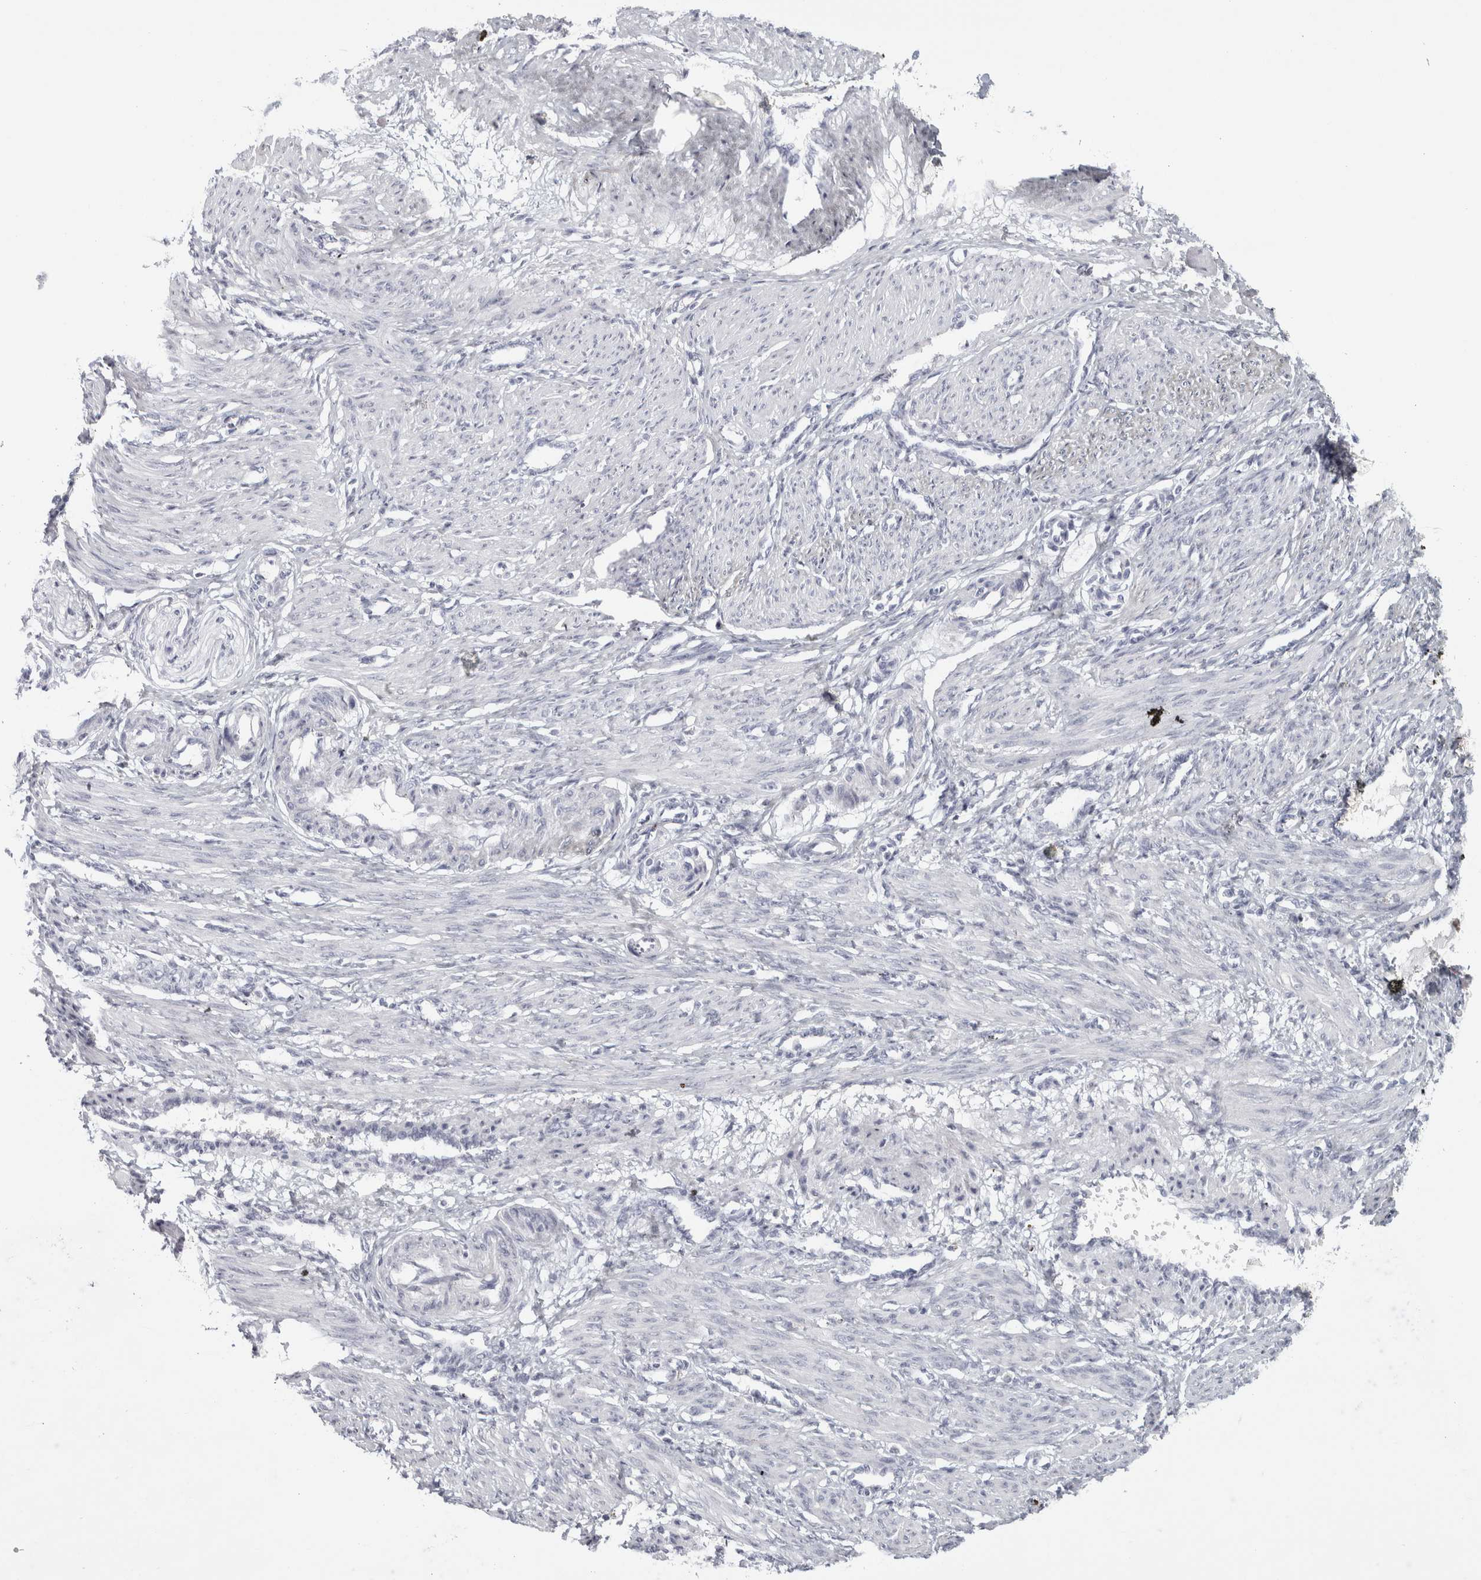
{"staining": {"intensity": "negative", "quantity": "none", "location": "none"}, "tissue": "smooth muscle", "cell_type": "Smooth muscle cells", "image_type": "normal", "snomed": [{"axis": "morphology", "description": "Normal tissue, NOS"}, {"axis": "topography", "description": "Endometrium"}], "caption": "Immunohistochemistry of normal human smooth muscle exhibits no staining in smooth muscle cells.", "gene": "RPH3AL", "patient": {"sex": "female", "age": 33}}